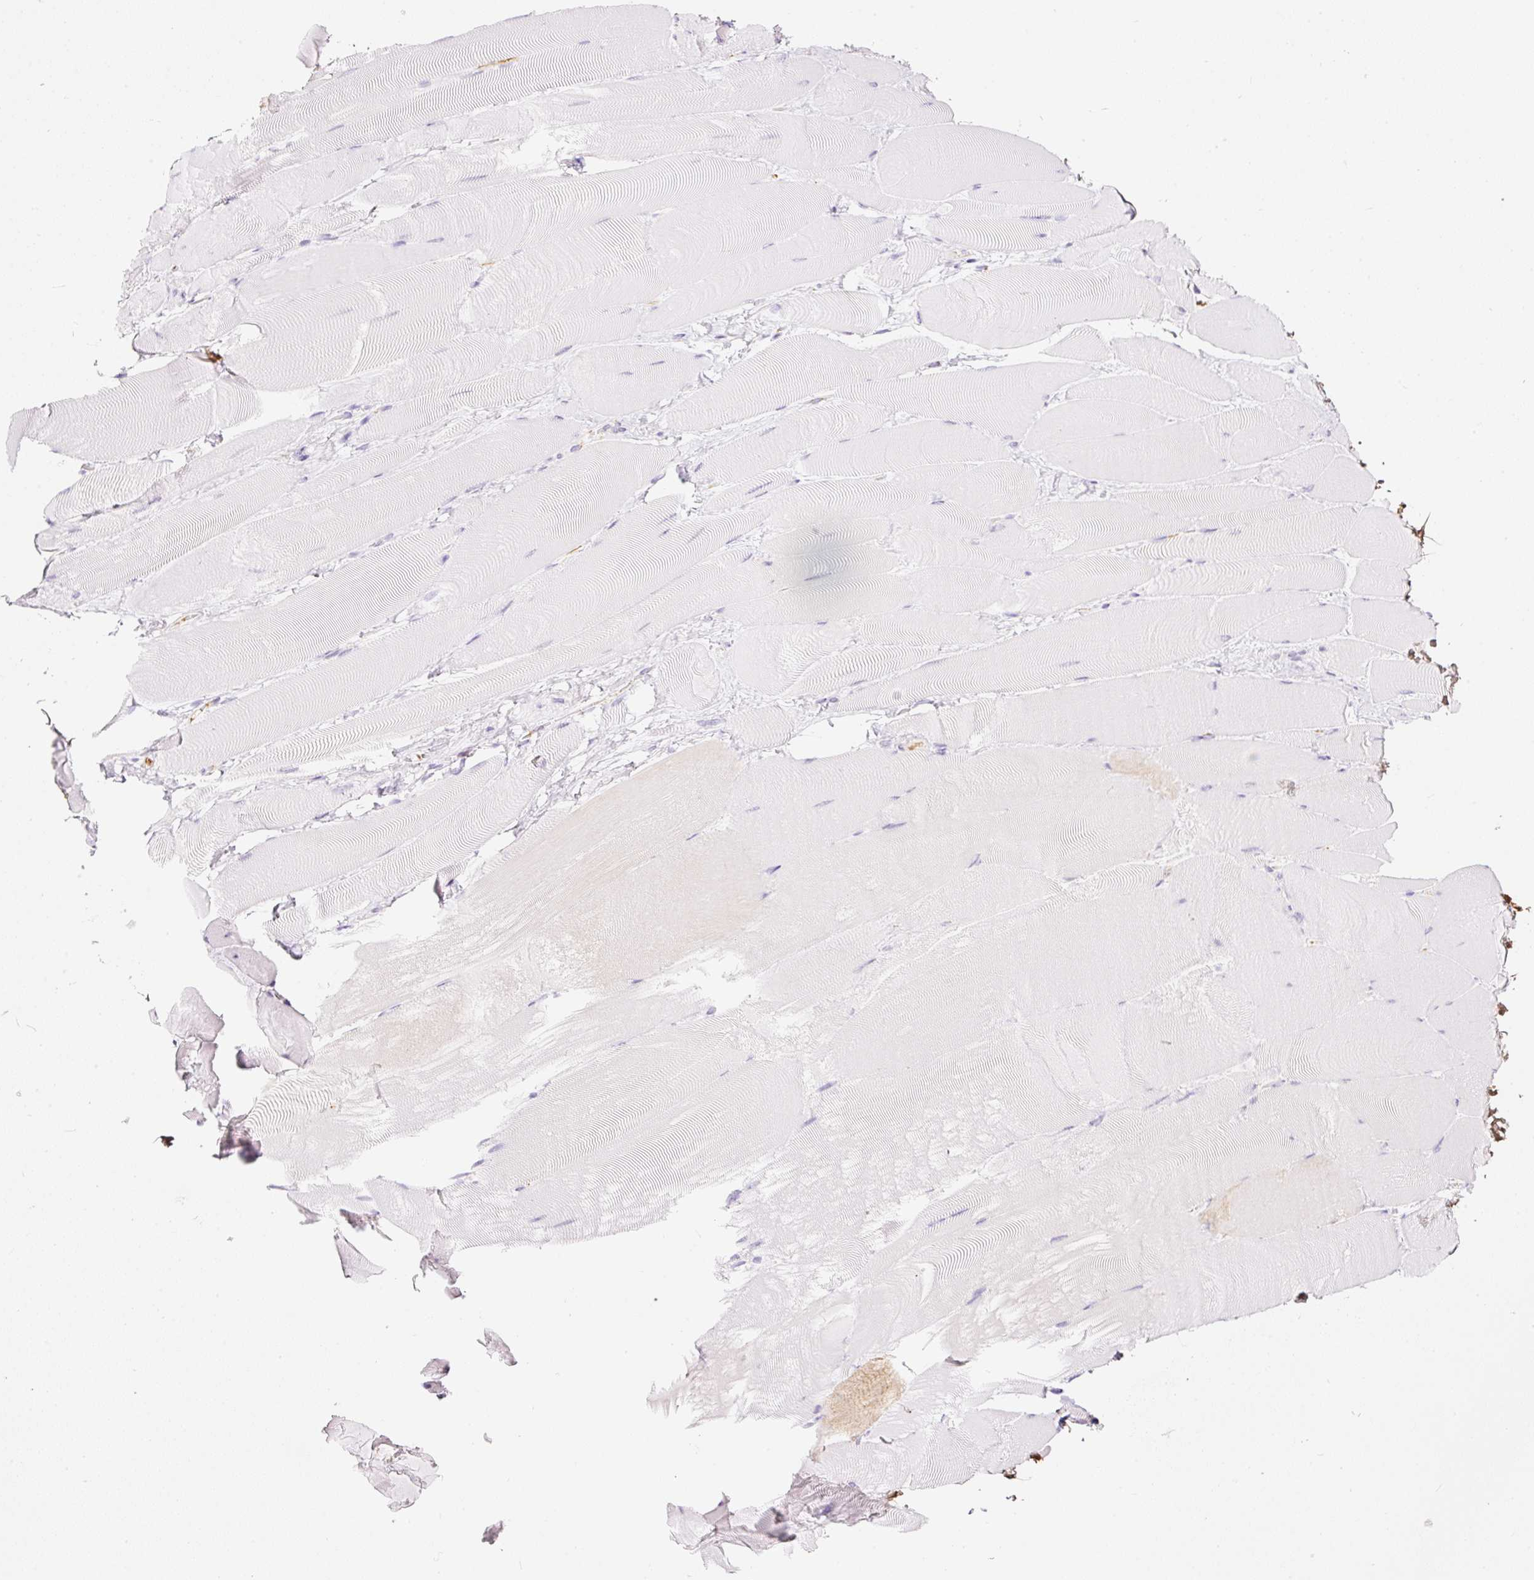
{"staining": {"intensity": "negative", "quantity": "none", "location": "none"}, "tissue": "skeletal muscle", "cell_type": "Myocytes", "image_type": "normal", "snomed": [{"axis": "morphology", "description": "Normal tissue, NOS"}, {"axis": "topography", "description": "Skeletal muscle"}], "caption": "High power microscopy image of an immunohistochemistry (IHC) image of normal skeletal muscle, revealing no significant staining in myocytes.", "gene": "PRPF38B", "patient": {"sex": "female", "age": 64}}